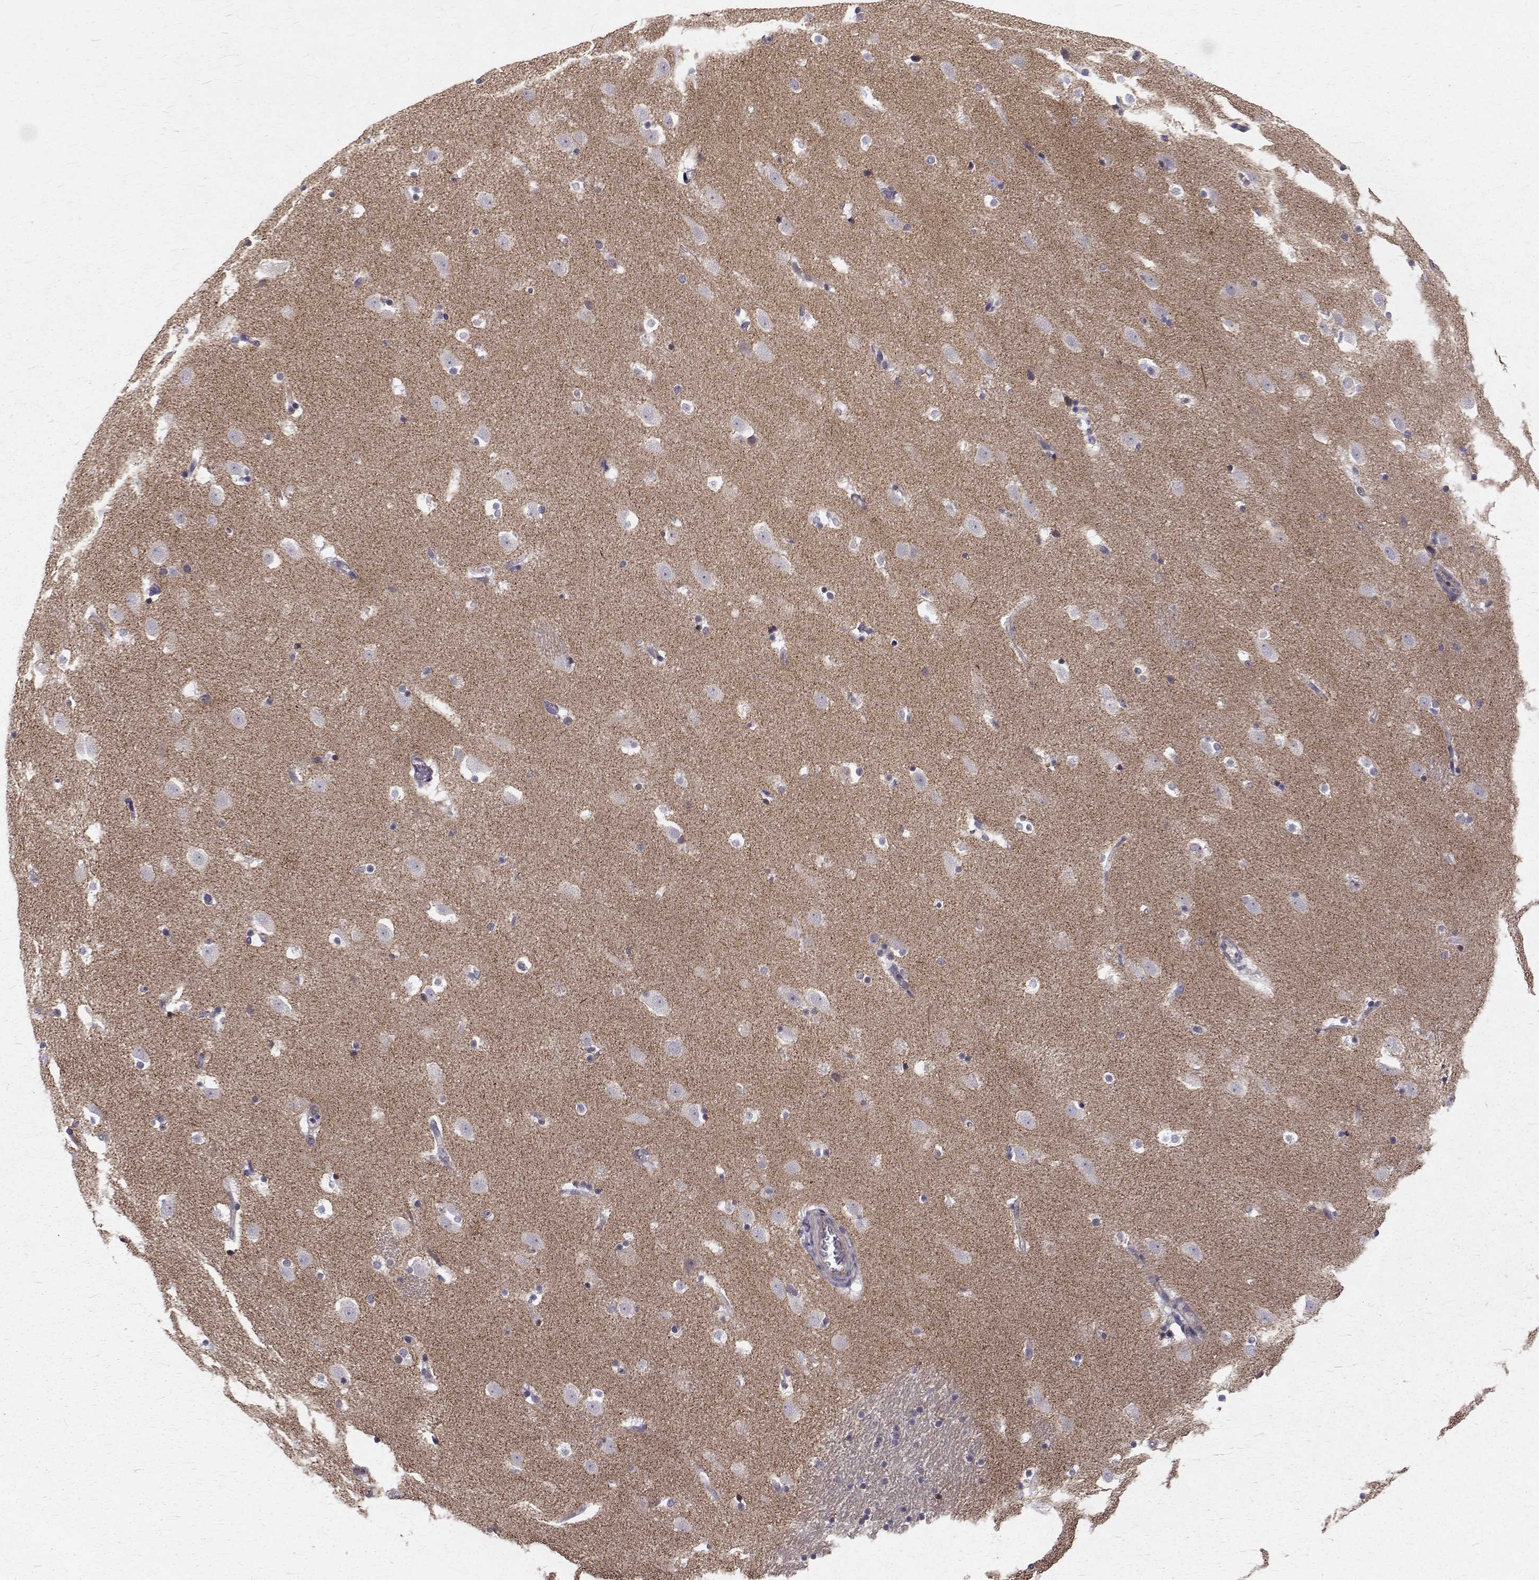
{"staining": {"intensity": "negative", "quantity": "none", "location": "none"}, "tissue": "caudate", "cell_type": "Glial cells", "image_type": "normal", "snomed": [{"axis": "morphology", "description": "Normal tissue, NOS"}, {"axis": "topography", "description": "Lateral ventricle wall"}], "caption": "Immunohistochemical staining of normal caudate displays no significant staining in glial cells.", "gene": "ARFGAP1", "patient": {"sex": "male", "age": 37}}